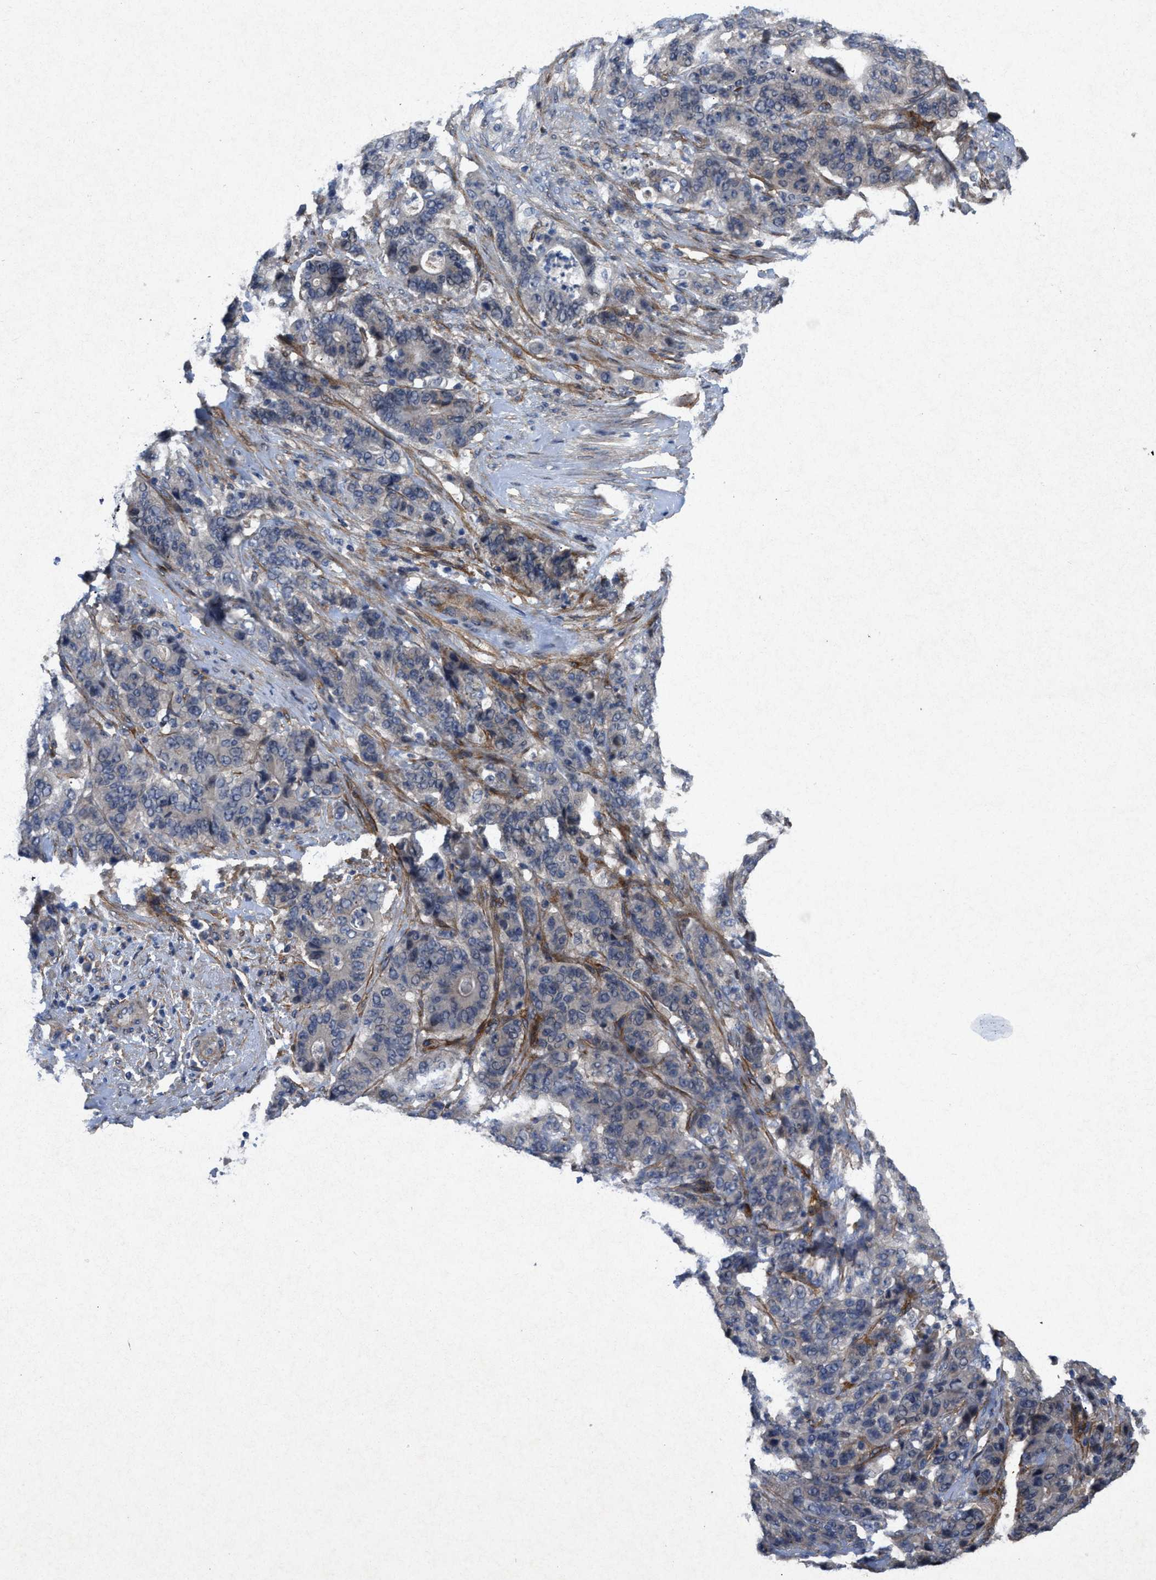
{"staining": {"intensity": "negative", "quantity": "none", "location": "none"}, "tissue": "stomach cancer", "cell_type": "Tumor cells", "image_type": "cancer", "snomed": [{"axis": "morphology", "description": "Adenocarcinoma, NOS"}, {"axis": "topography", "description": "Stomach"}], "caption": "The histopathology image shows no significant staining in tumor cells of stomach cancer.", "gene": "PDGFRA", "patient": {"sex": "female", "age": 73}}